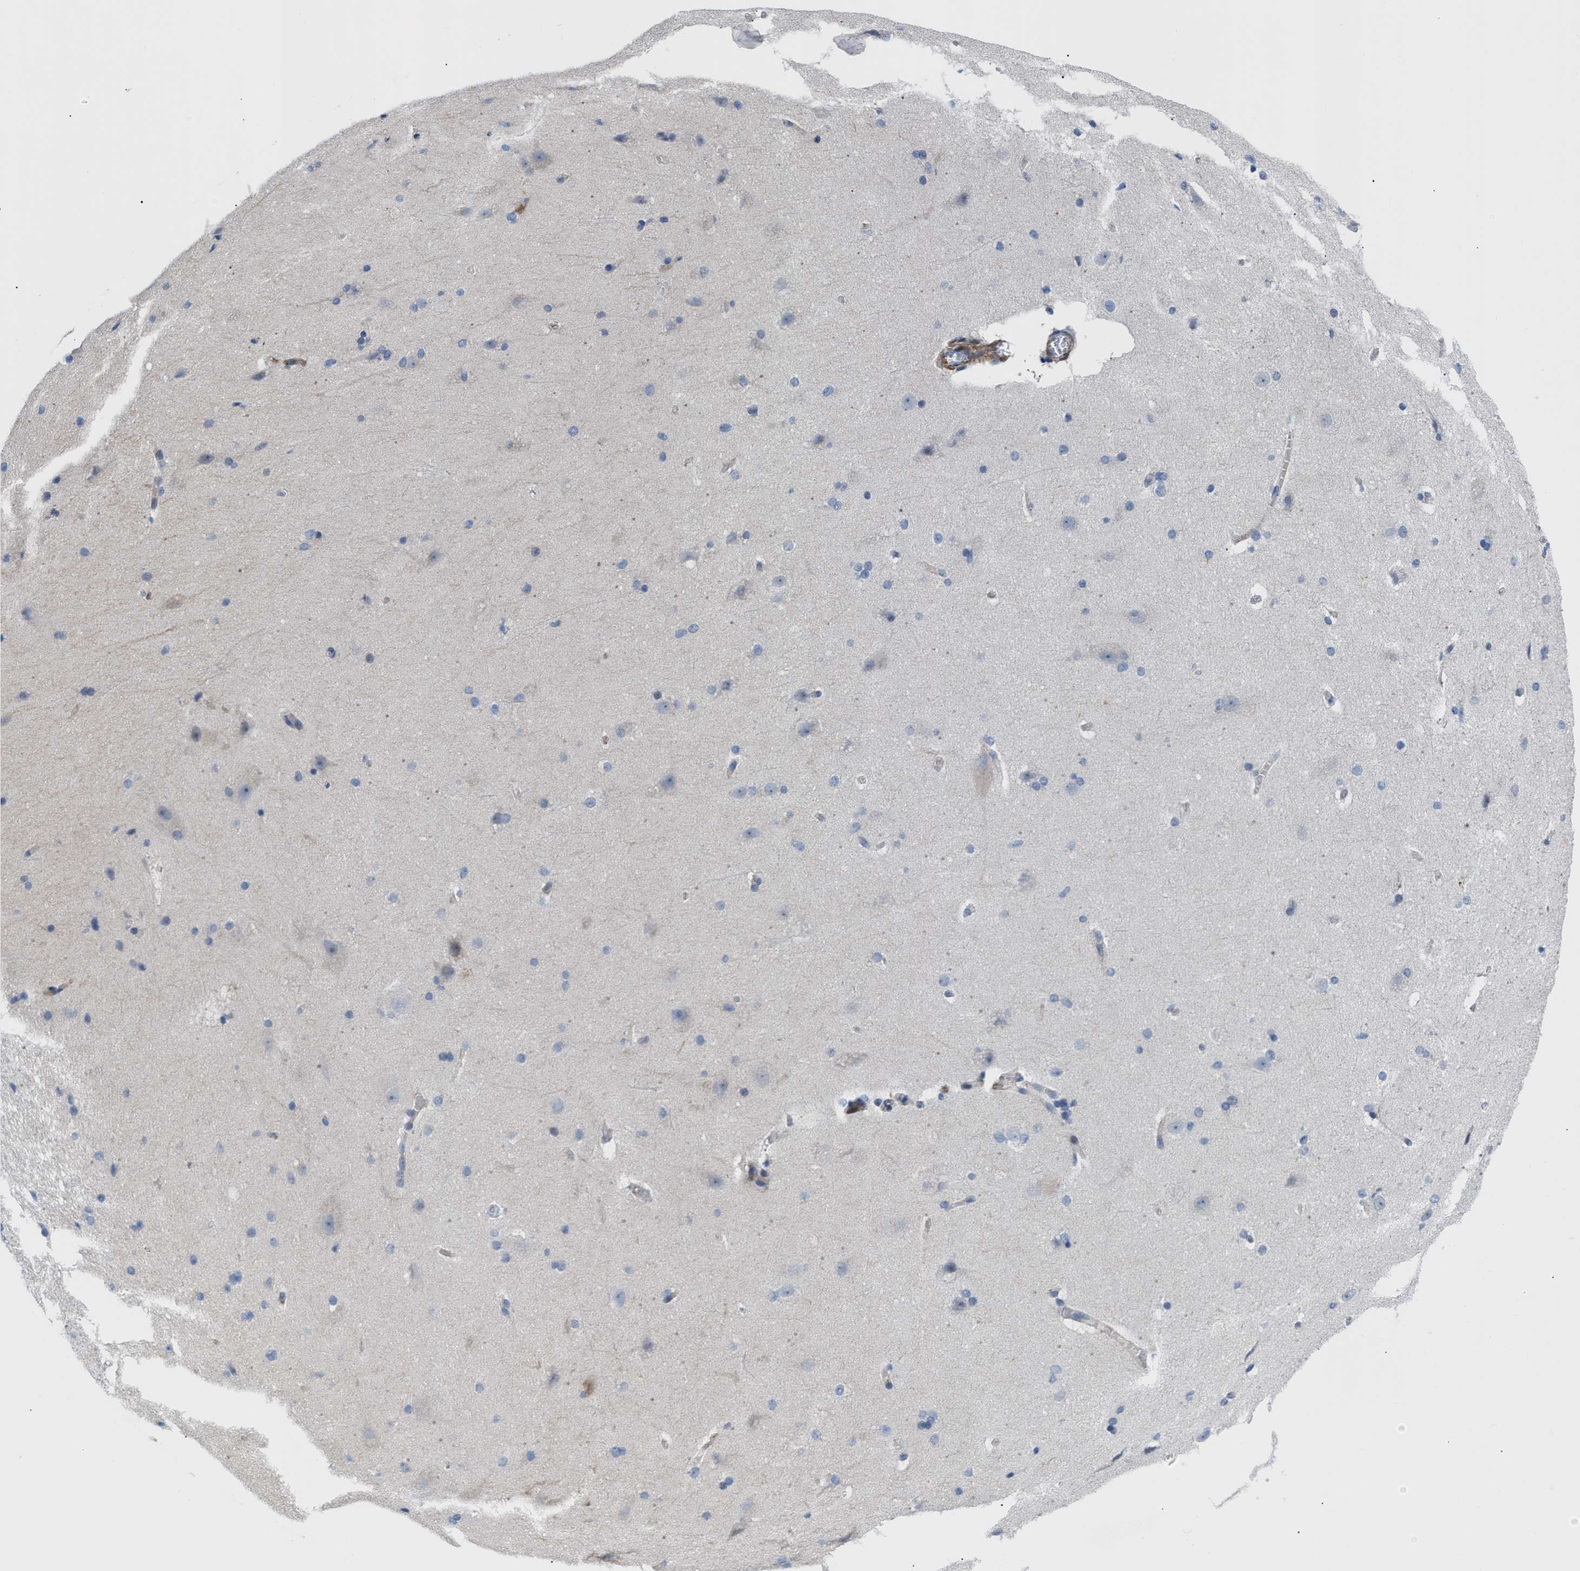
{"staining": {"intensity": "moderate", "quantity": "25%-75%", "location": "cytoplasmic/membranous"}, "tissue": "cerebral cortex", "cell_type": "Endothelial cells", "image_type": "normal", "snomed": [{"axis": "morphology", "description": "Normal tissue, NOS"}, {"axis": "topography", "description": "Cerebral cortex"}, {"axis": "topography", "description": "Hippocampus"}], "caption": "Benign cerebral cortex reveals moderate cytoplasmic/membranous expression in about 25%-75% of endothelial cells, visualized by immunohistochemistry. The staining was performed using DAB (3,3'-diaminobenzidine), with brown indicating positive protein expression. Nuclei are stained blue with hematoxylin.", "gene": "TFPI", "patient": {"sex": "female", "age": 19}}